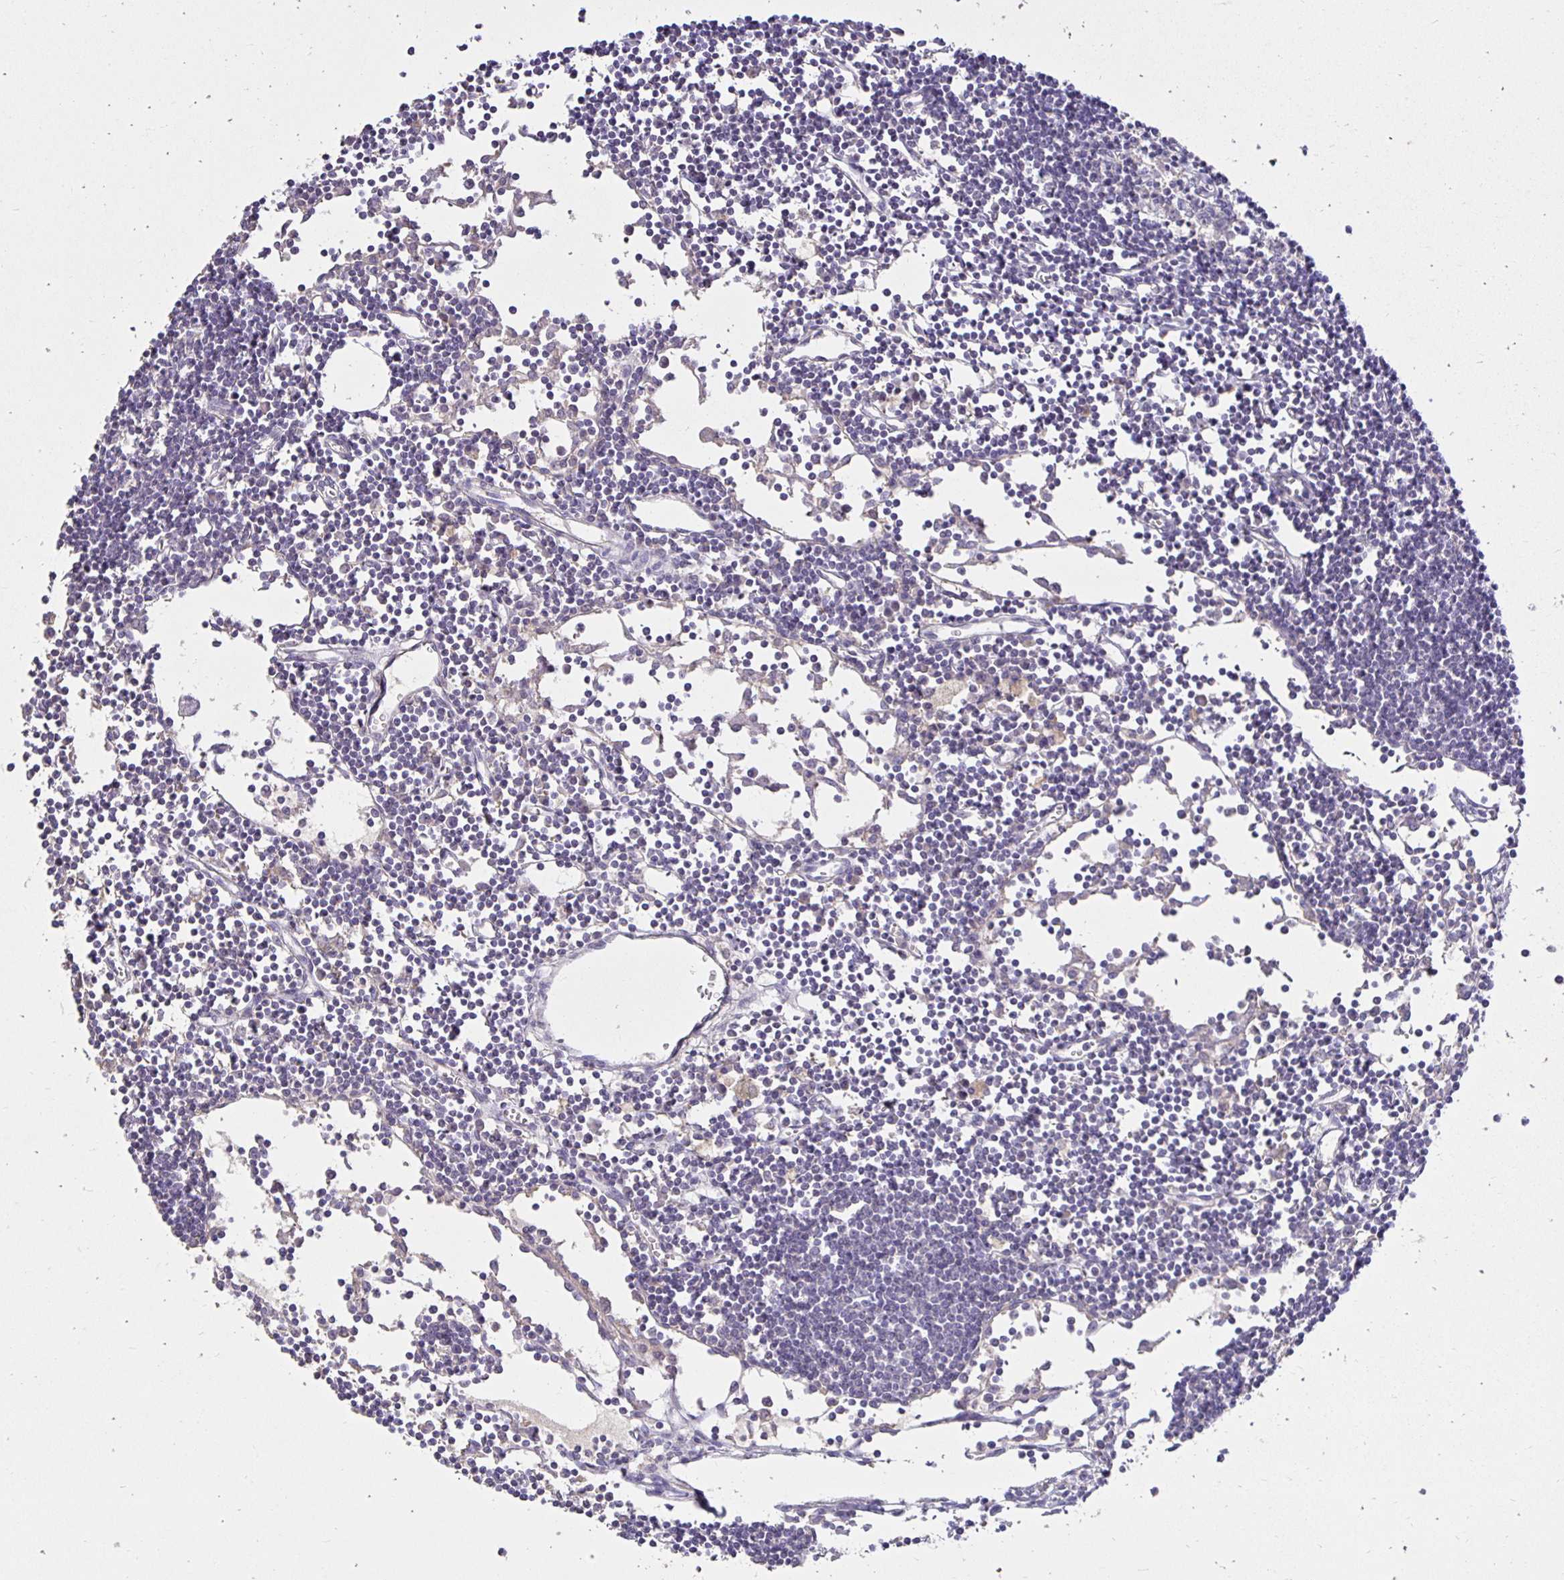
{"staining": {"intensity": "negative", "quantity": "none", "location": "none"}, "tissue": "lymph node", "cell_type": "Germinal center cells", "image_type": "normal", "snomed": [{"axis": "morphology", "description": "Normal tissue, NOS"}, {"axis": "topography", "description": "Lymph node"}], "caption": "This is a micrograph of immunohistochemistry (IHC) staining of benign lymph node, which shows no staining in germinal center cells. (Immunohistochemistry, brightfield microscopy, high magnification).", "gene": "PNPLA3", "patient": {"sex": "female", "age": 65}}